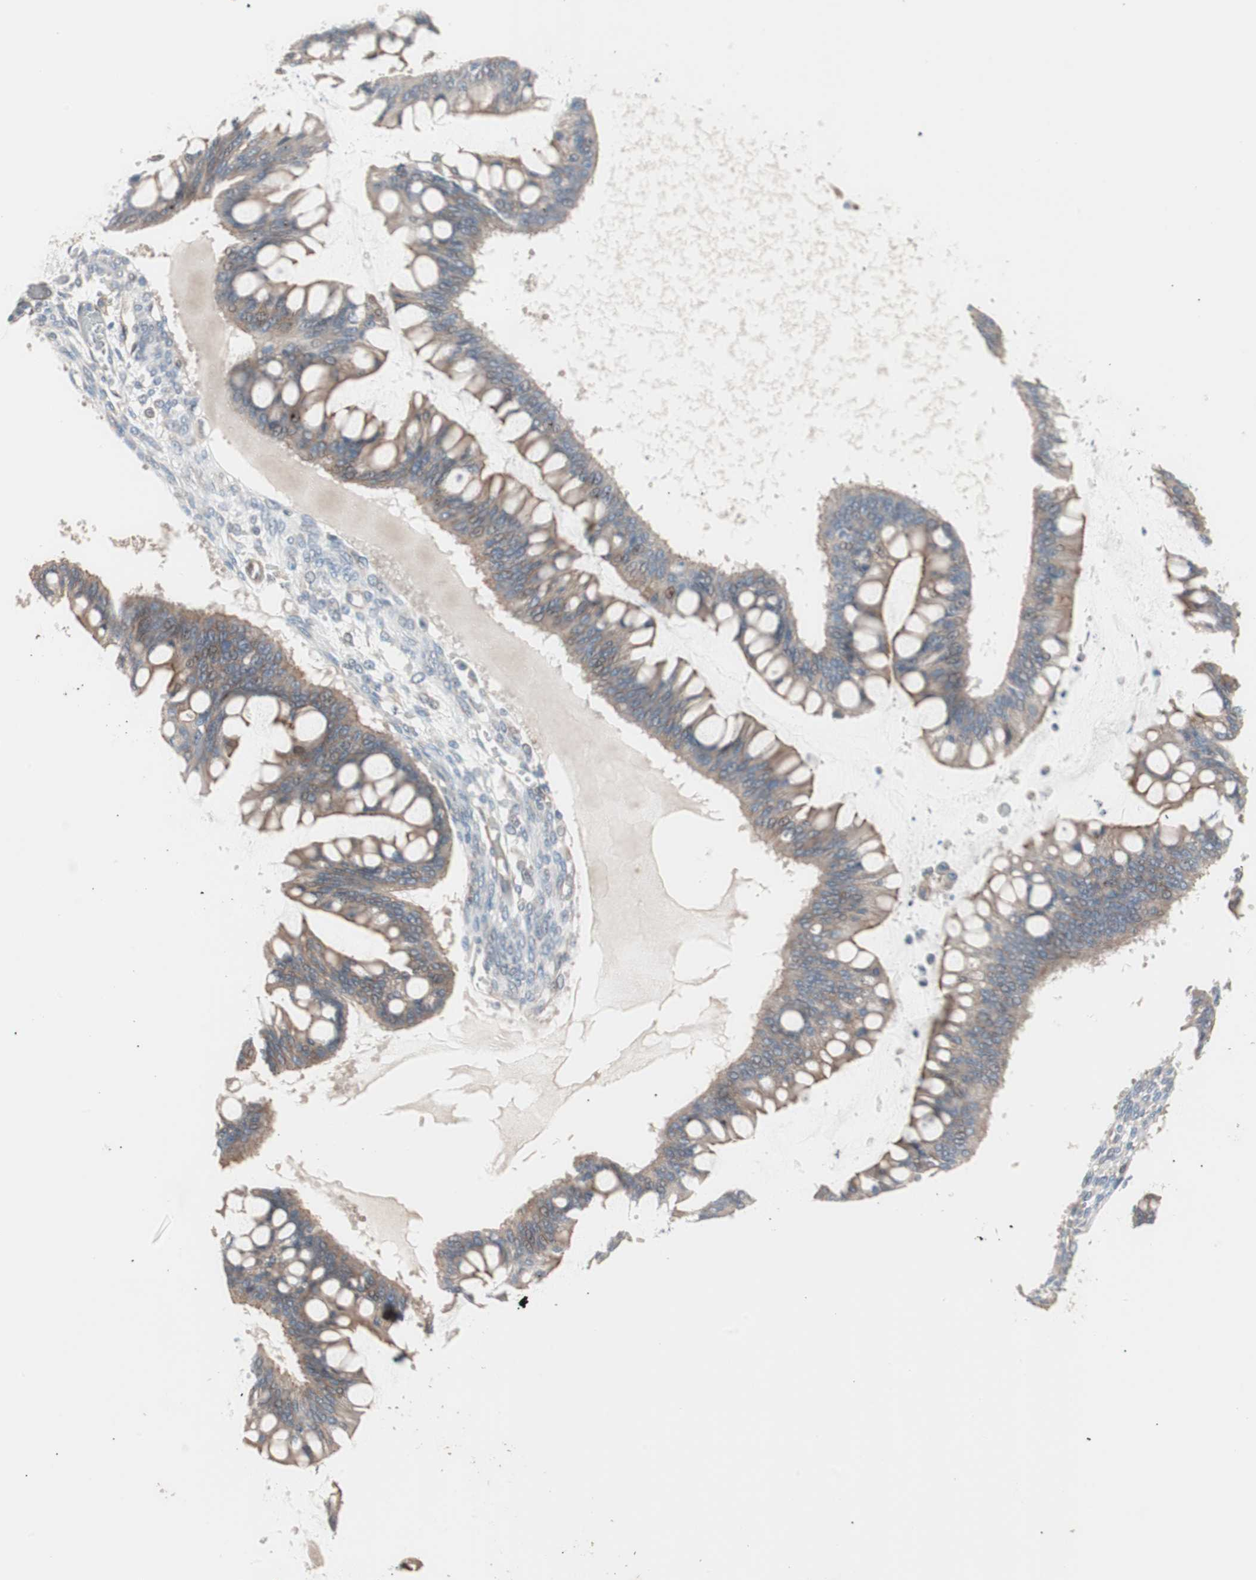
{"staining": {"intensity": "moderate", "quantity": ">75%", "location": "cytoplasmic/membranous"}, "tissue": "ovarian cancer", "cell_type": "Tumor cells", "image_type": "cancer", "snomed": [{"axis": "morphology", "description": "Cystadenocarcinoma, mucinous, NOS"}, {"axis": "topography", "description": "Ovary"}], "caption": "About >75% of tumor cells in ovarian cancer exhibit moderate cytoplasmic/membranous protein positivity as visualized by brown immunohistochemical staining.", "gene": "SMG1", "patient": {"sex": "female", "age": 73}}